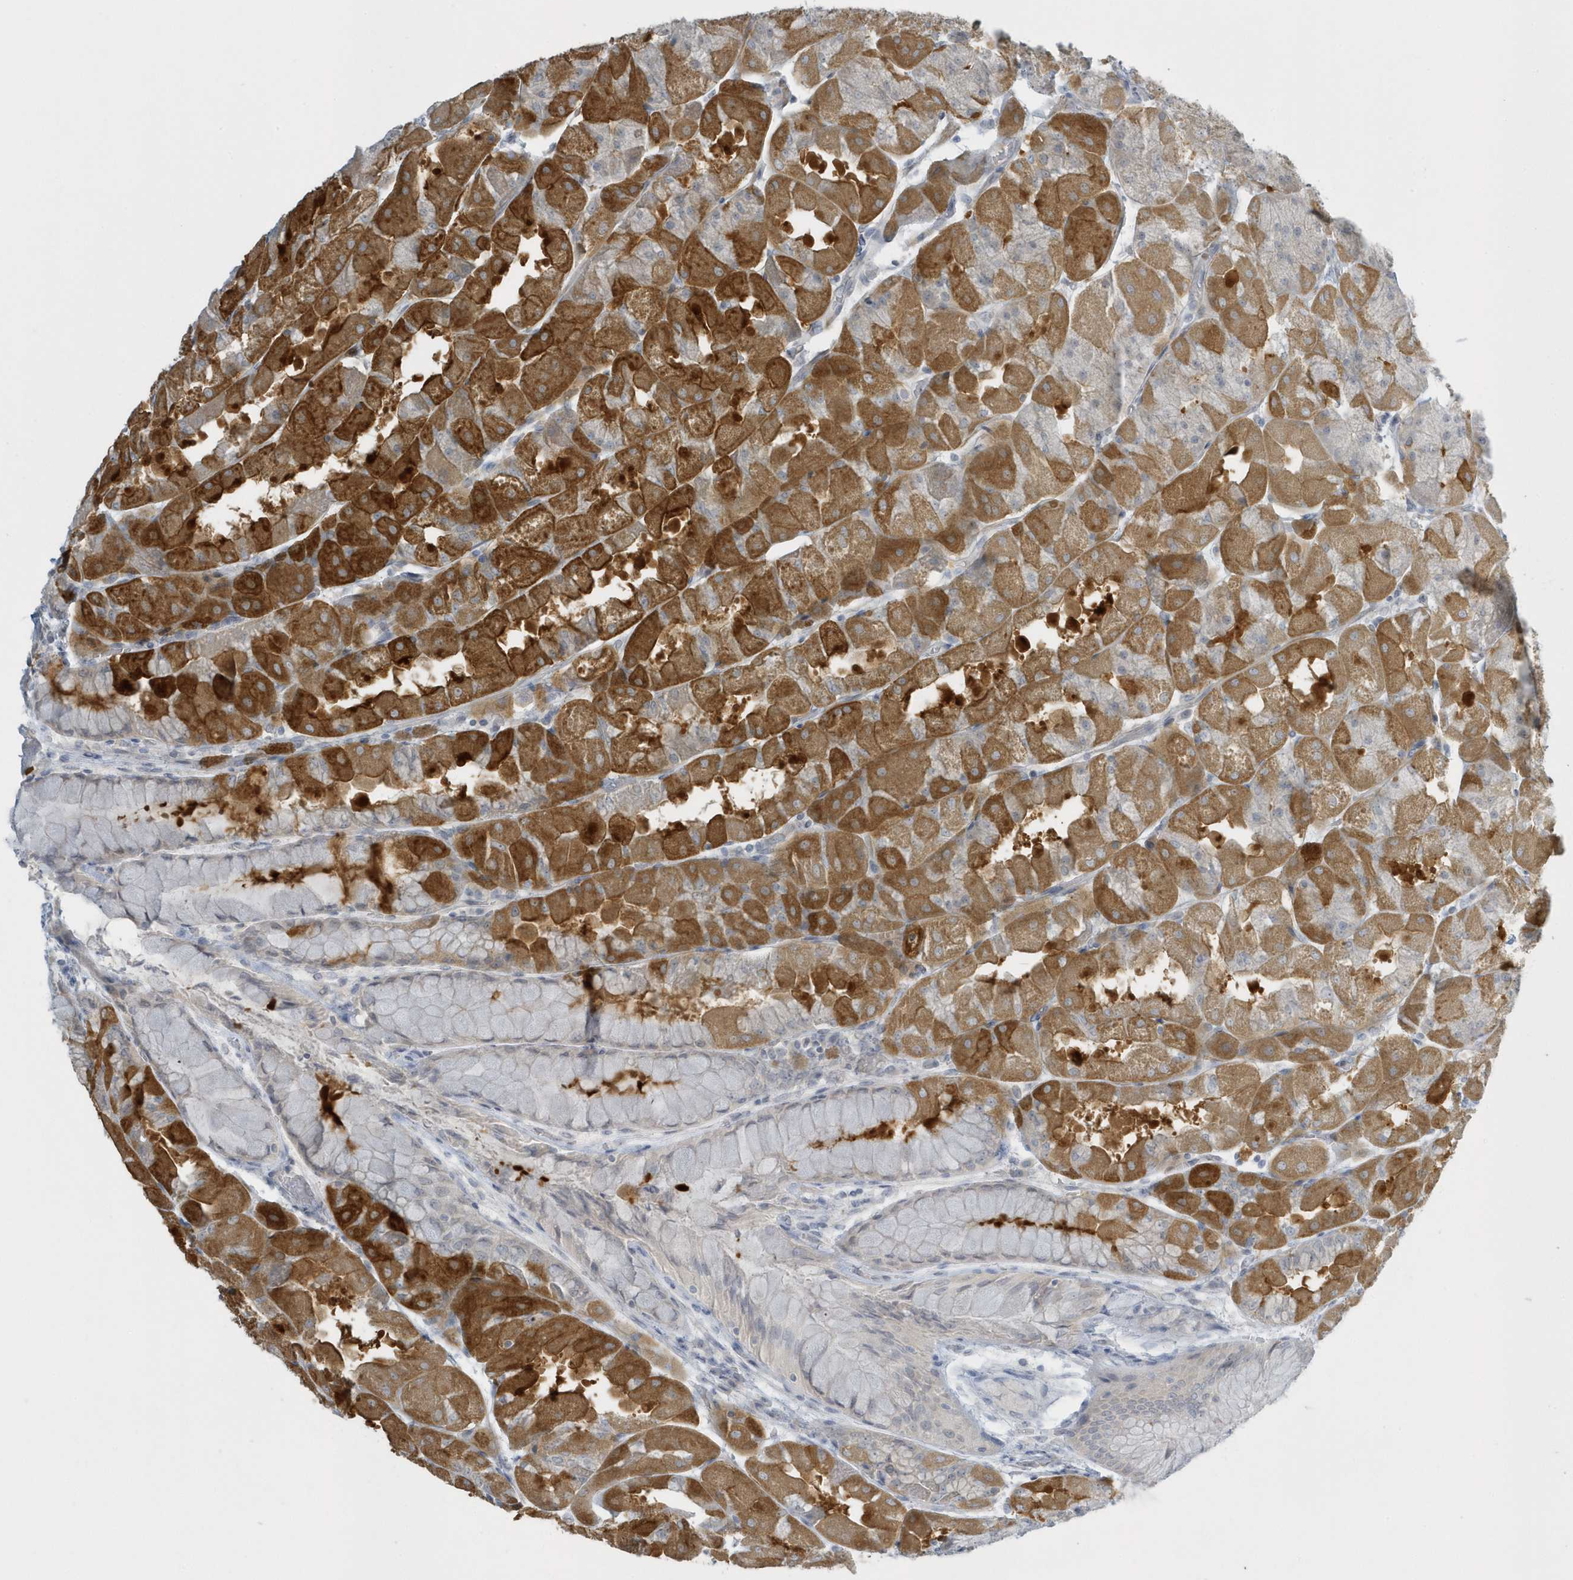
{"staining": {"intensity": "strong", "quantity": "25%-75%", "location": "cytoplasmic/membranous"}, "tissue": "stomach", "cell_type": "Glandular cells", "image_type": "normal", "snomed": [{"axis": "morphology", "description": "Normal tissue, NOS"}, {"axis": "topography", "description": "Stomach"}], "caption": "The immunohistochemical stain highlights strong cytoplasmic/membranous staining in glandular cells of benign stomach. Nuclei are stained in blue.", "gene": "SCN3A", "patient": {"sex": "female", "age": 61}}